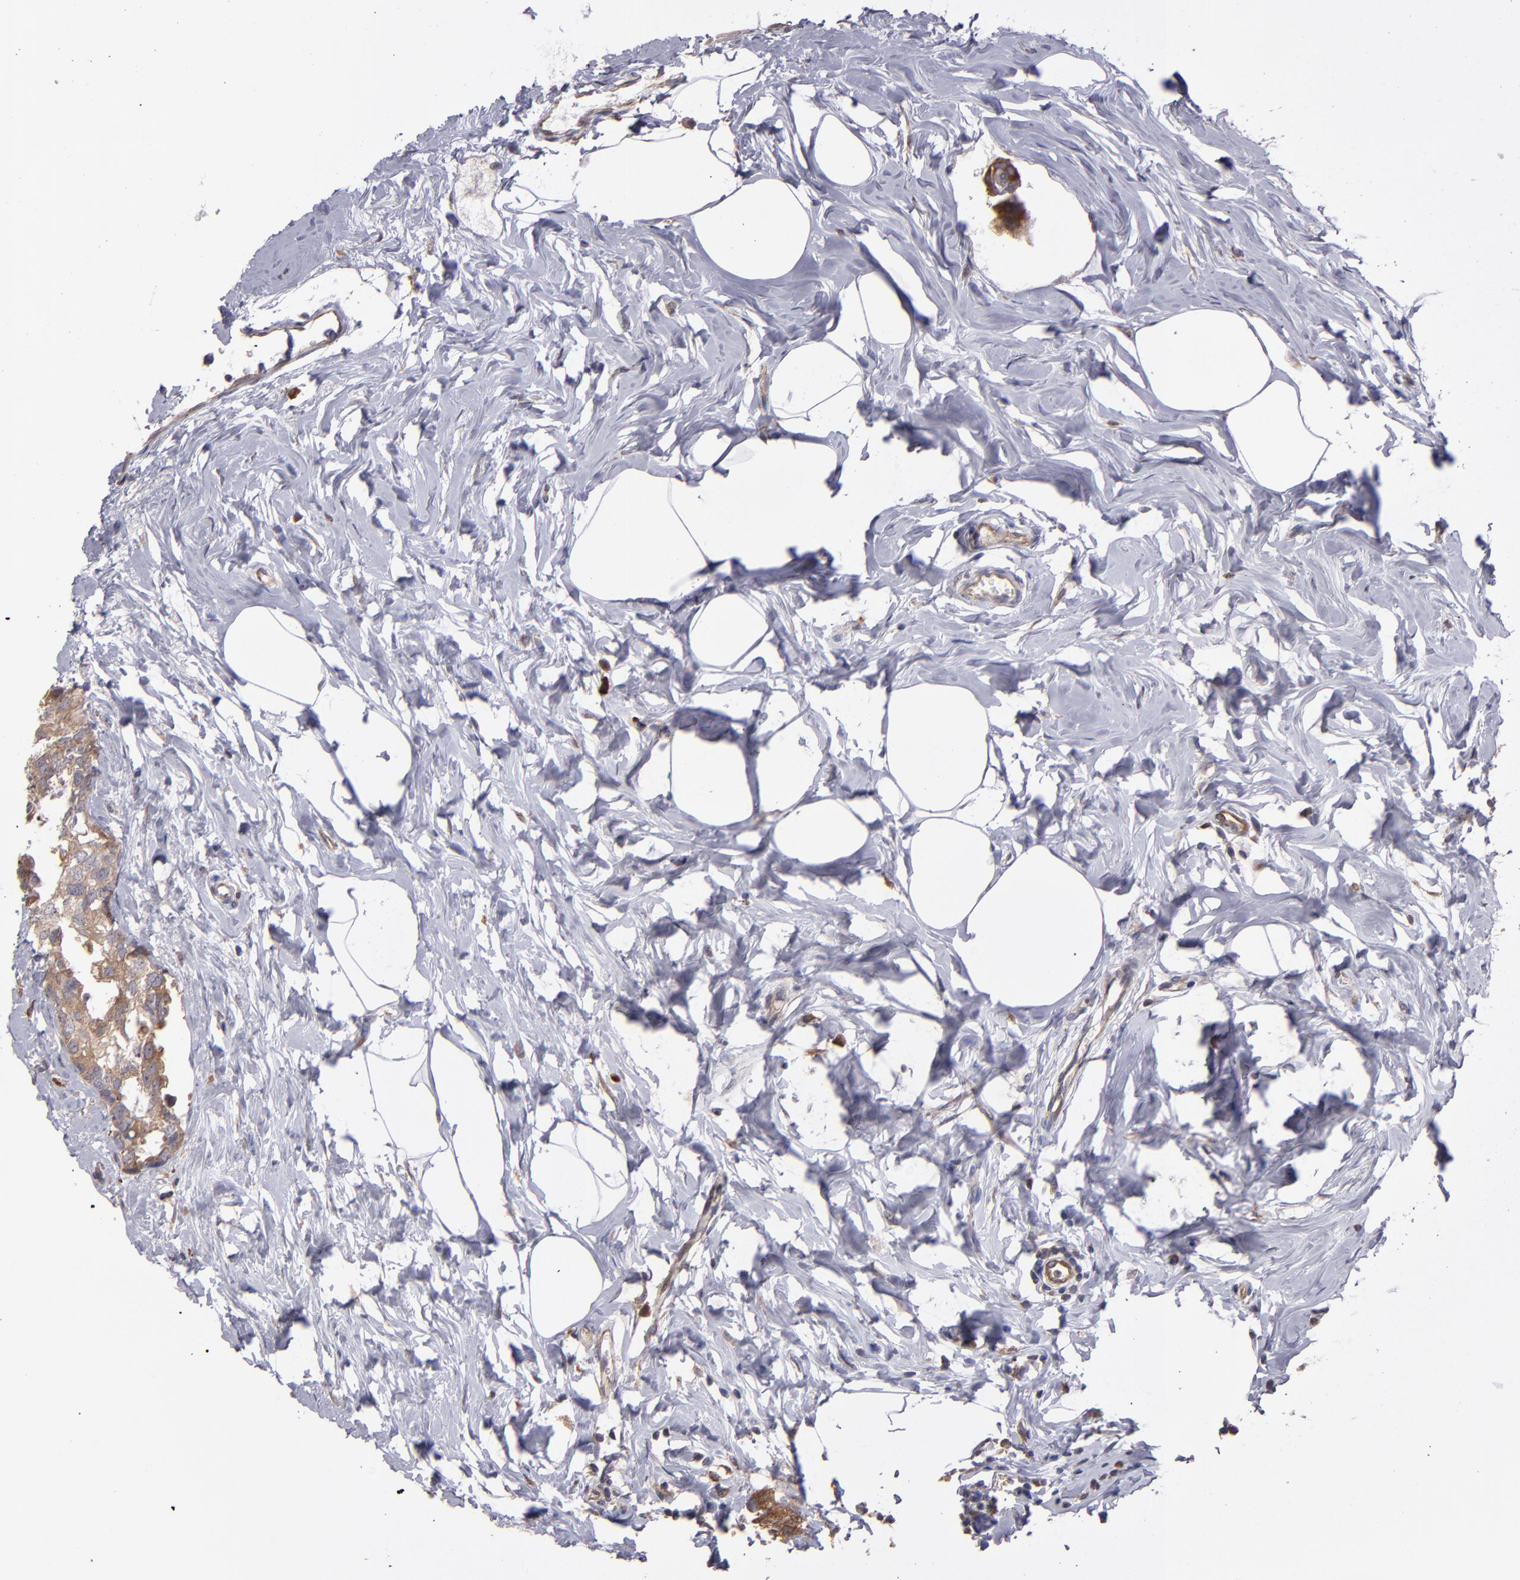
{"staining": {"intensity": "moderate", "quantity": ">75%", "location": "cytoplasmic/membranous"}, "tissue": "breast cancer", "cell_type": "Tumor cells", "image_type": "cancer", "snomed": [{"axis": "morphology", "description": "Normal tissue, NOS"}, {"axis": "morphology", "description": "Duct carcinoma"}, {"axis": "topography", "description": "Breast"}], "caption": "Breast cancer (invasive ductal carcinoma) stained with DAB (3,3'-diaminobenzidine) IHC demonstrates medium levels of moderate cytoplasmic/membranous positivity in about >75% of tumor cells. The protein of interest is stained brown, and the nuclei are stained in blue (DAB (3,3'-diaminobenzidine) IHC with brightfield microscopy, high magnification).", "gene": "IFIH1", "patient": {"sex": "female", "age": 50}}